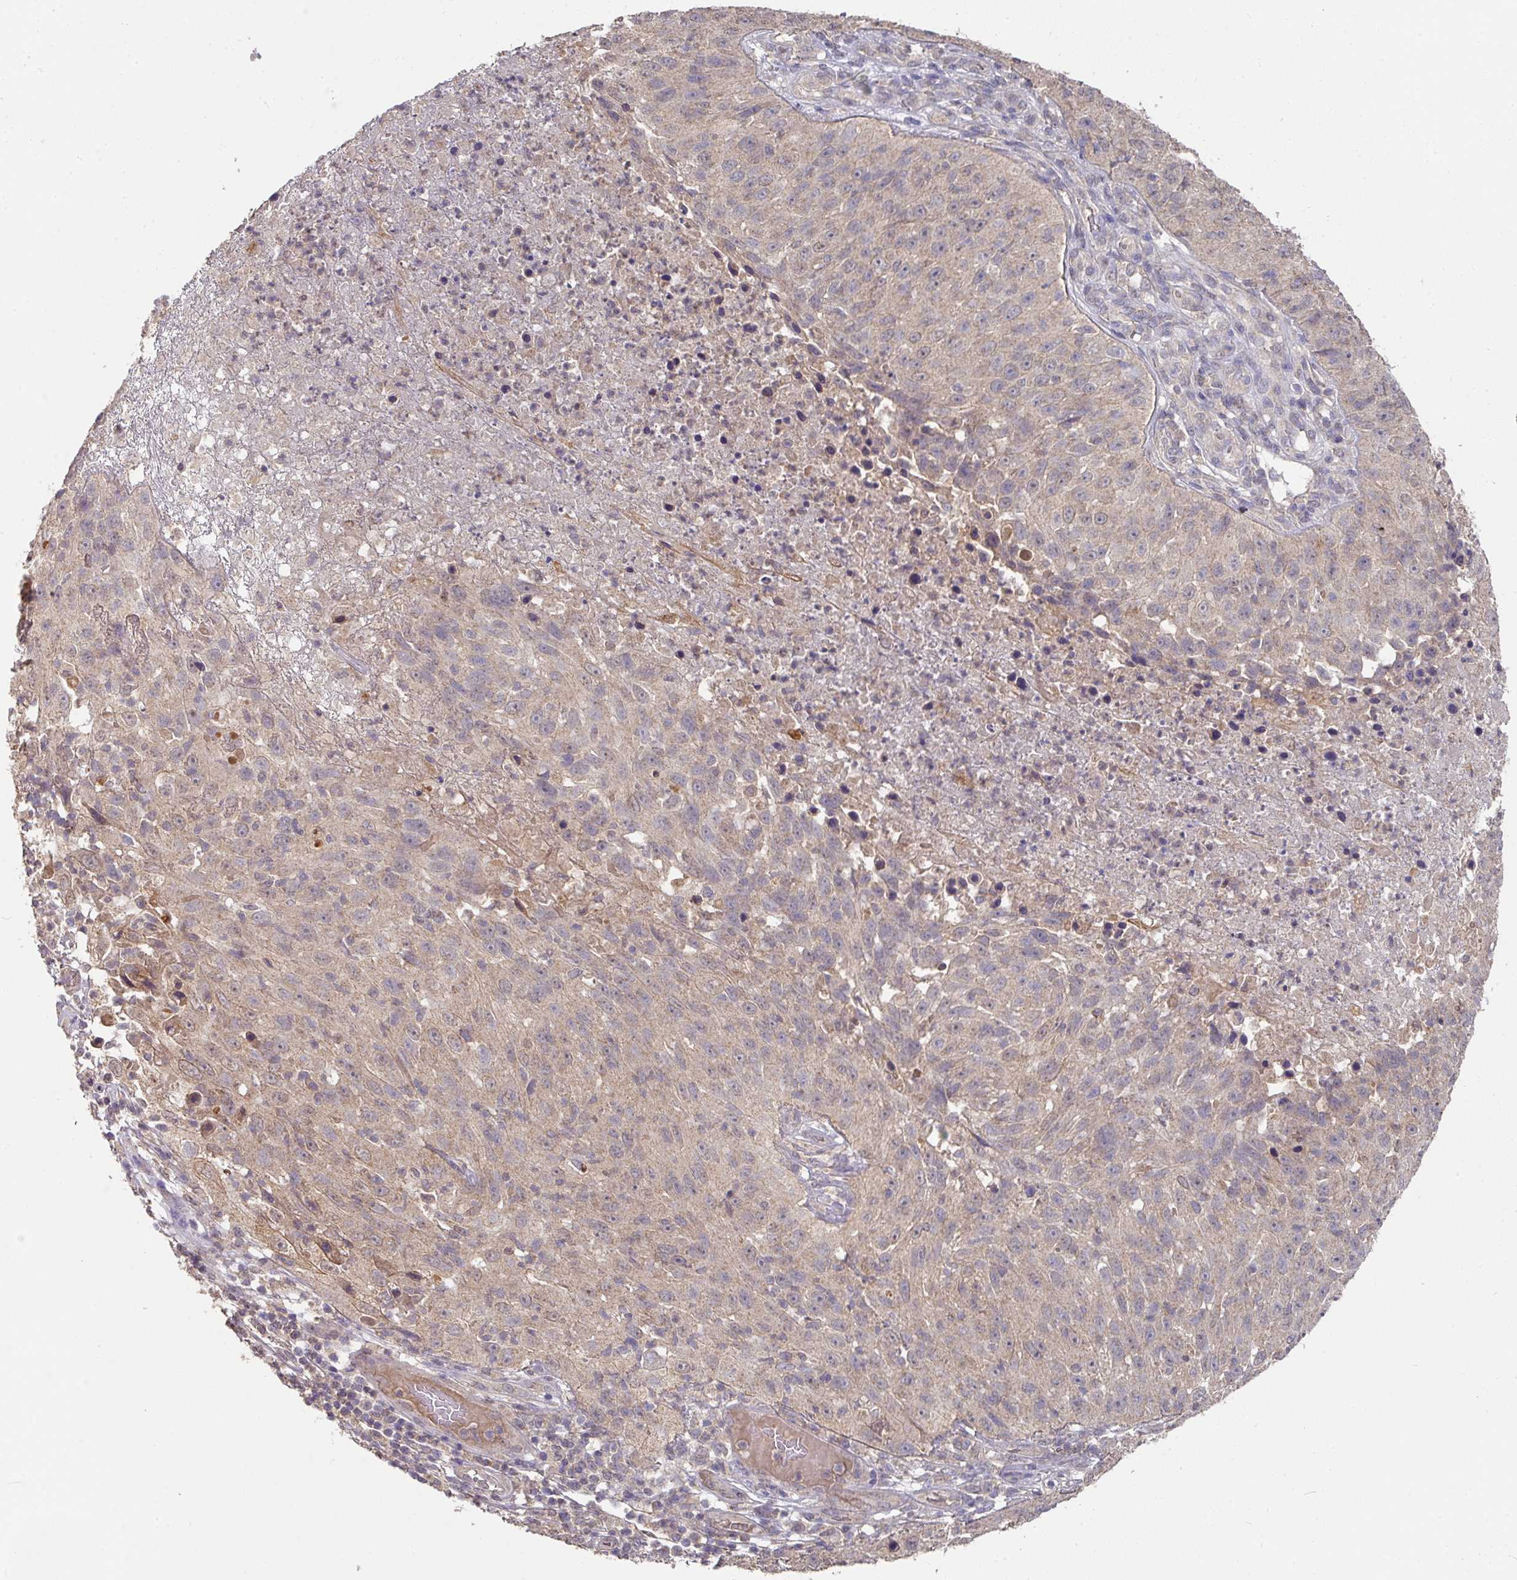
{"staining": {"intensity": "weak", "quantity": "<25%", "location": "cytoplasmic/membranous"}, "tissue": "skin cancer", "cell_type": "Tumor cells", "image_type": "cancer", "snomed": [{"axis": "morphology", "description": "Squamous cell carcinoma, NOS"}, {"axis": "topography", "description": "Skin"}], "caption": "Immunohistochemical staining of human skin cancer shows no significant expression in tumor cells.", "gene": "EXTL3", "patient": {"sex": "female", "age": 87}}